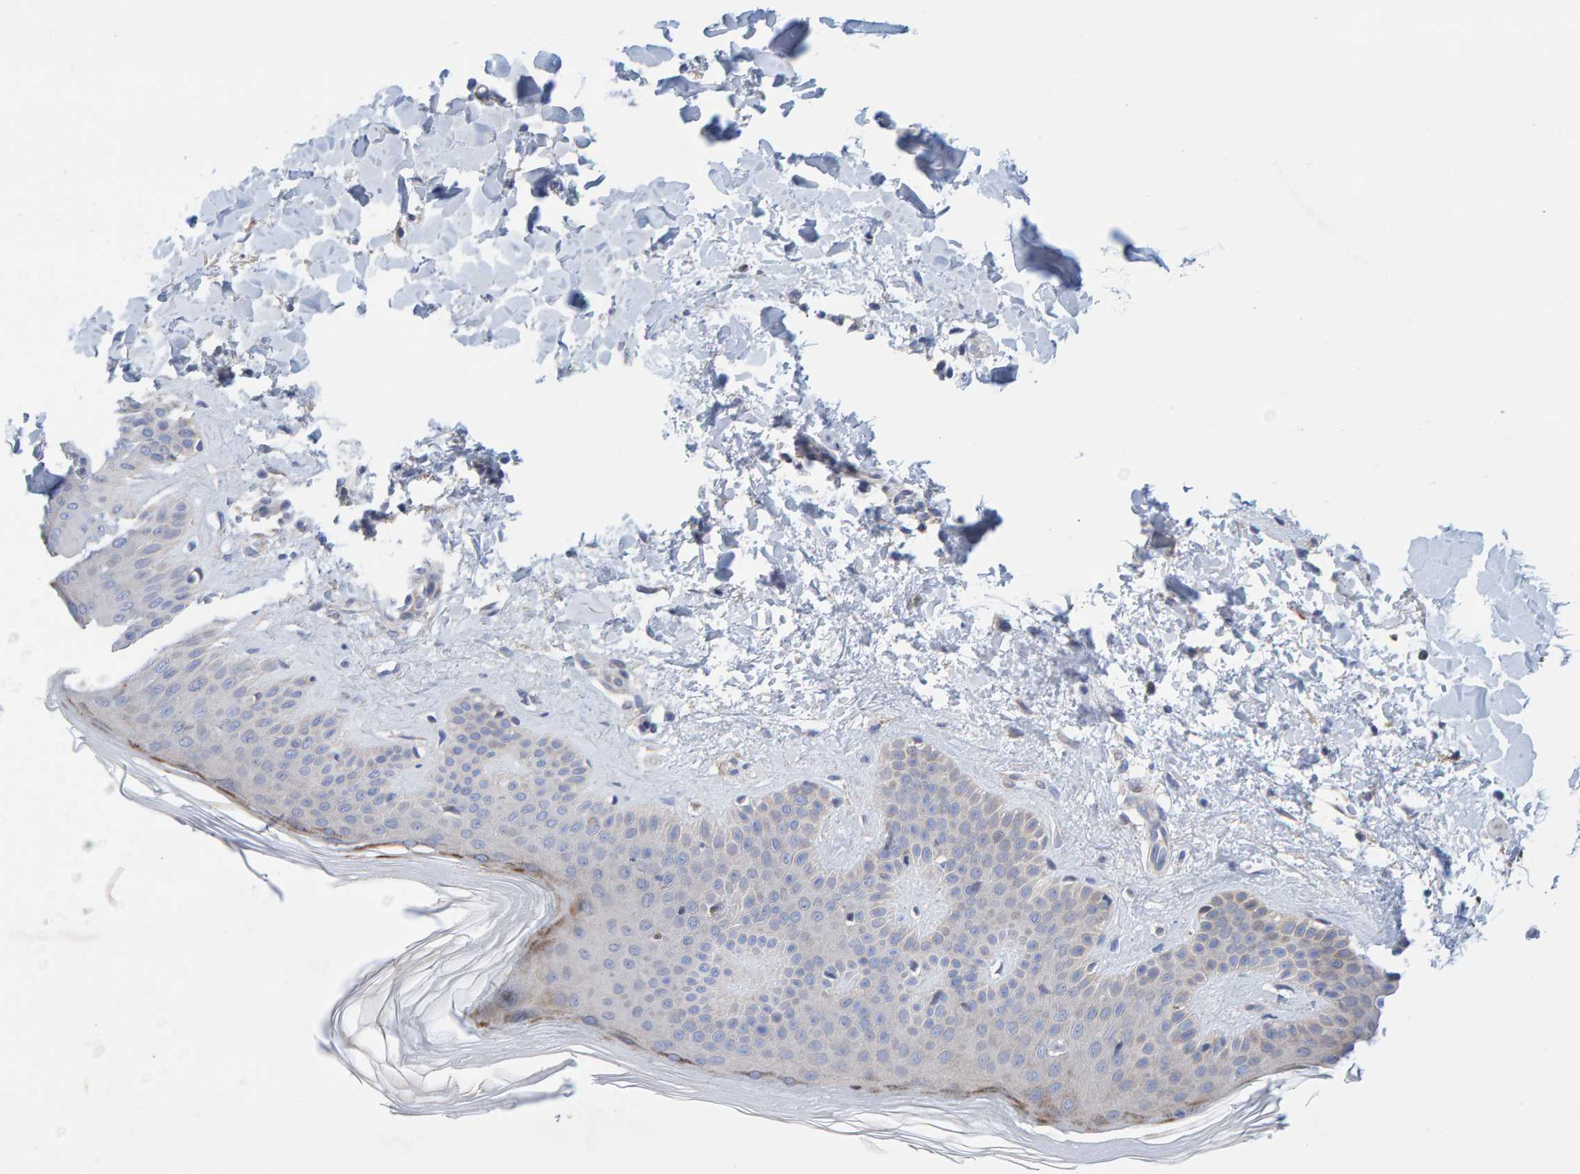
{"staining": {"intensity": "weak", "quantity": "25%-75%", "location": "cytoplasmic/membranous"}, "tissue": "skin", "cell_type": "Fibroblasts", "image_type": "normal", "snomed": [{"axis": "morphology", "description": "Normal tissue, NOS"}, {"axis": "morphology", "description": "Malignant melanoma, Metastatic site"}, {"axis": "topography", "description": "Skin"}], "caption": "Immunohistochemistry (IHC) image of unremarkable human skin stained for a protein (brown), which exhibits low levels of weak cytoplasmic/membranous positivity in approximately 25%-75% of fibroblasts.", "gene": "ZC3H3", "patient": {"sex": "male", "age": 41}}